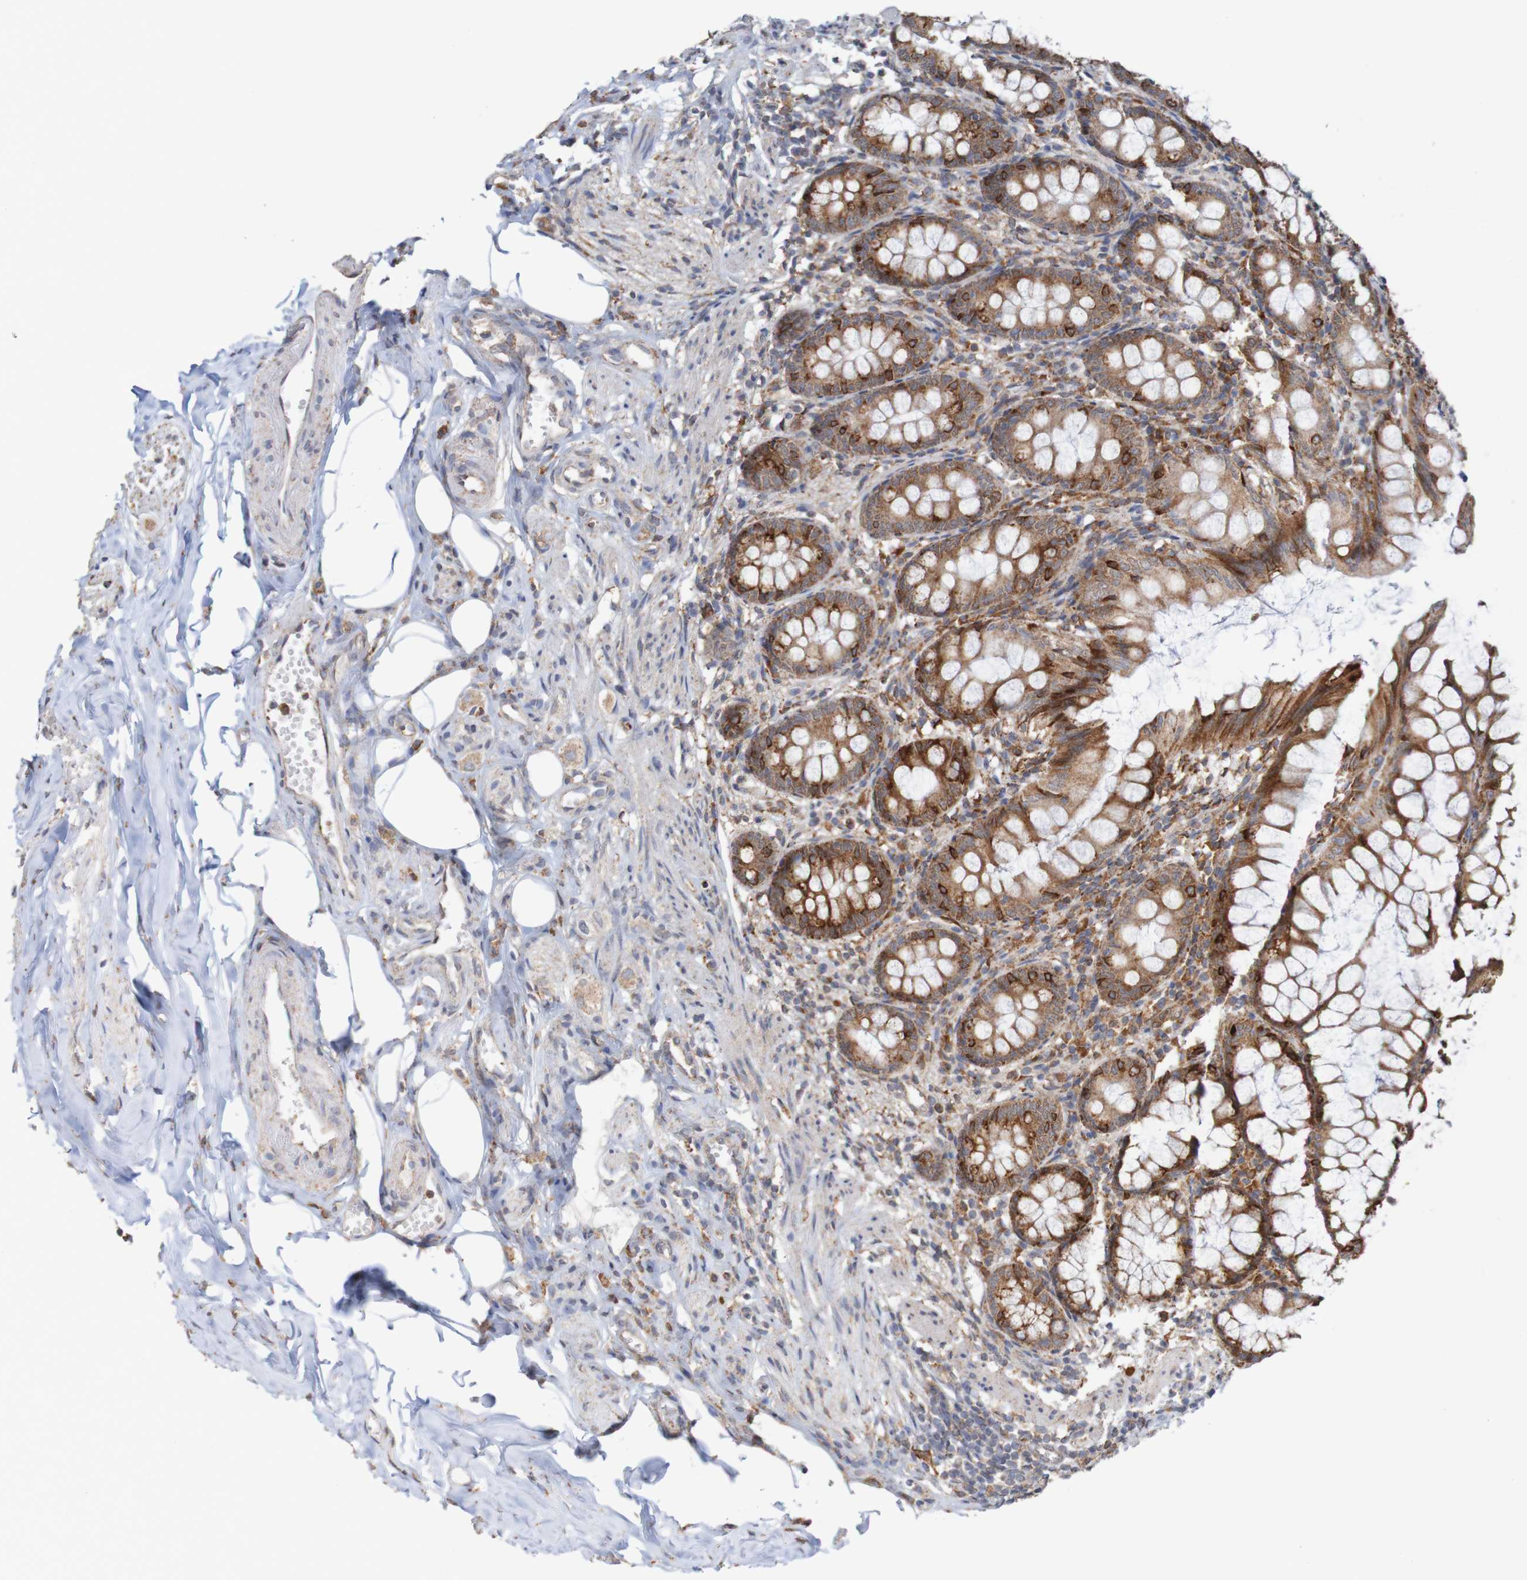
{"staining": {"intensity": "strong", "quantity": ">75%", "location": "cytoplasmic/membranous"}, "tissue": "appendix", "cell_type": "Glandular cells", "image_type": "normal", "snomed": [{"axis": "morphology", "description": "Normal tissue, NOS"}, {"axis": "topography", "description": "Appendix"}], "caption": "Immunohistochemical staining of benign human appendix demonstrates >75% levels of strong cytoplasmic/membranous protein staining in approximately >75% of glandular cells. The staining was performed using DAB (3,3'-diaminobenzidine) to visualize the protein expression in brown, while the nuclei were stained in blue with hematoxylin (Magnification: 20x).", "gene": "PDIA3", "patient": {"sex": "female", "age": 77}}